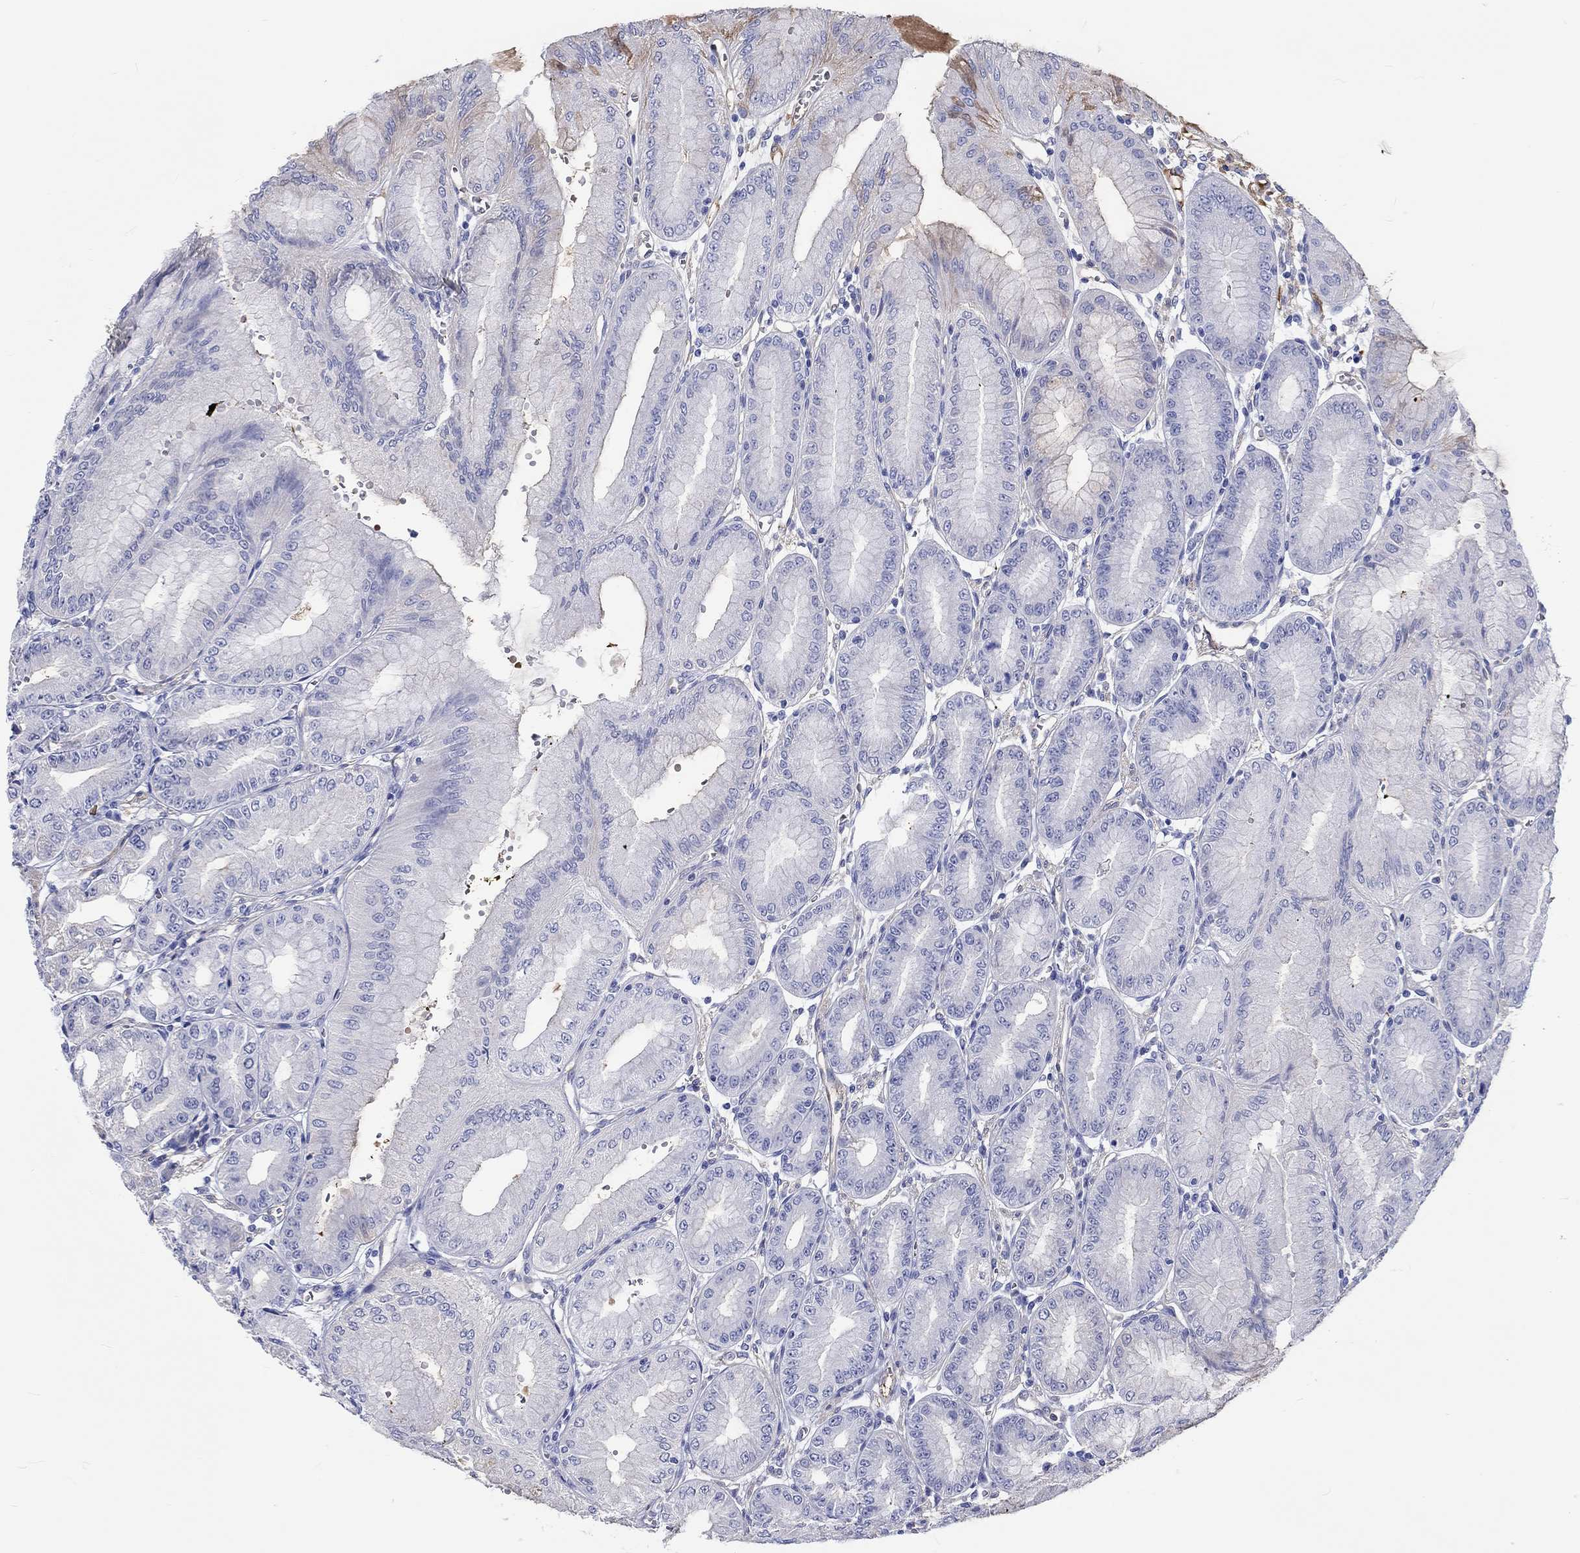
{"staining": {"intensity": "negative", "quantity": "none", "location": "none"}, "tissue": "stomach", "cell_type": "Glandular cells", "image_type": "normal", "snomed": [{"axis": "morphology", "description": "Normal tissue, NOS"}, {"axis": "topography", "description": "Stomach, lower"}], "caption": "High power microscopy micrograph of an IHC photomicrograph of benign stomach, revealing no significant staining in glandular cells.", "gene": "CDY1B", "patient": {"sex": "male", "age": 71}}